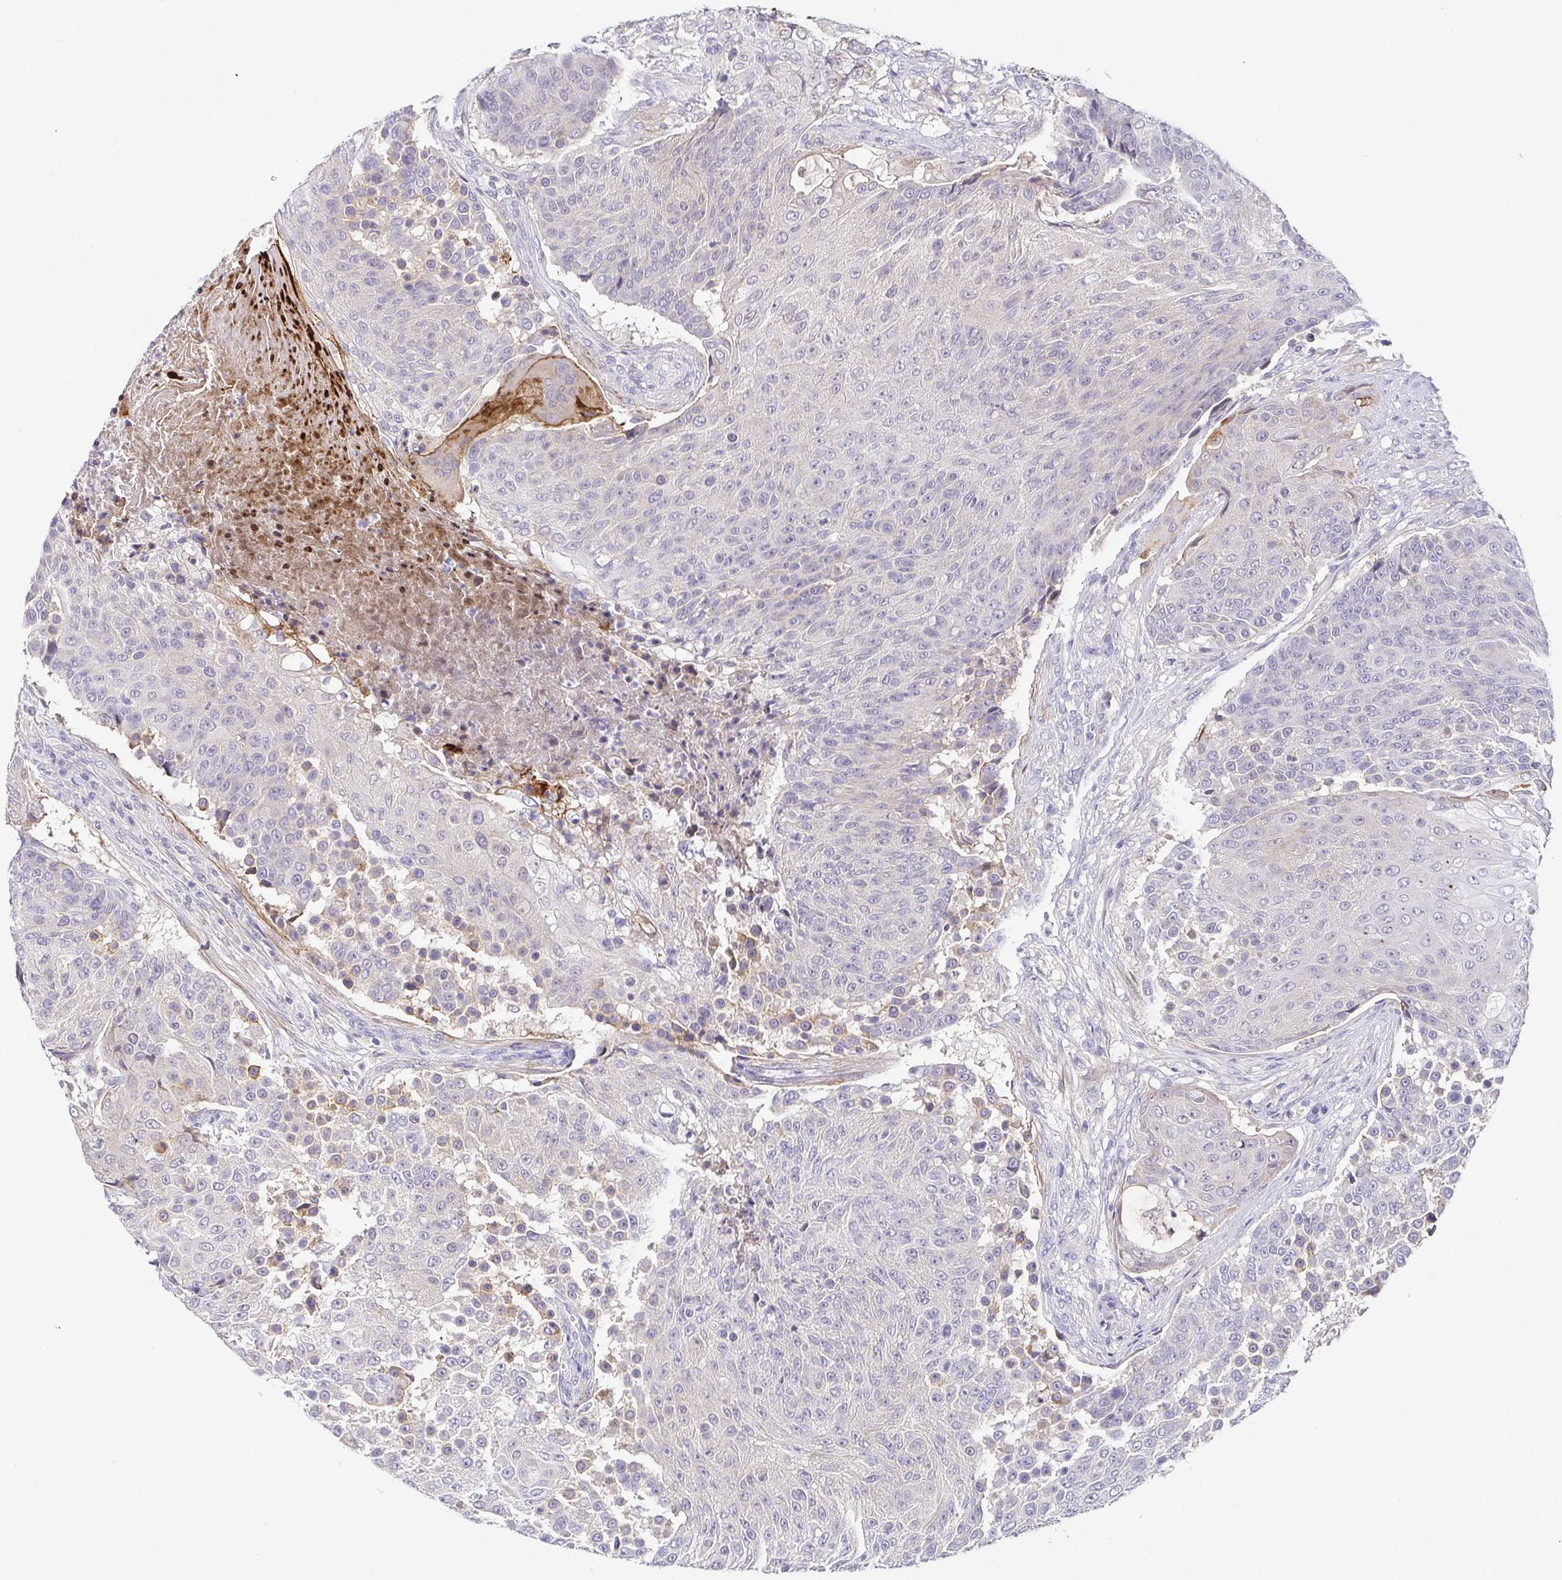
{"staining": {"intensity": "negative", "quantity": "none", "location": "none"}, "tissue": "urothelial cancer", "cell_type": "Tumor cells", "image_type": "cancer", "snomed": [{"axis": "morphology", "description": "Urothelial carcinoma, High grade"}, {"axis": "topography", "description": "Urinary bladder"}], "caption": "Immunohistochemistry micrograph of human urothelial cancer stained for a protein (brown), which exhibits no expression in tumor cells. (Immunohistochemistry (ihc), brightfield microscopy, high magnification).", "gene": "RNASE7", "patient": {"sex": "female", "age": 63}}